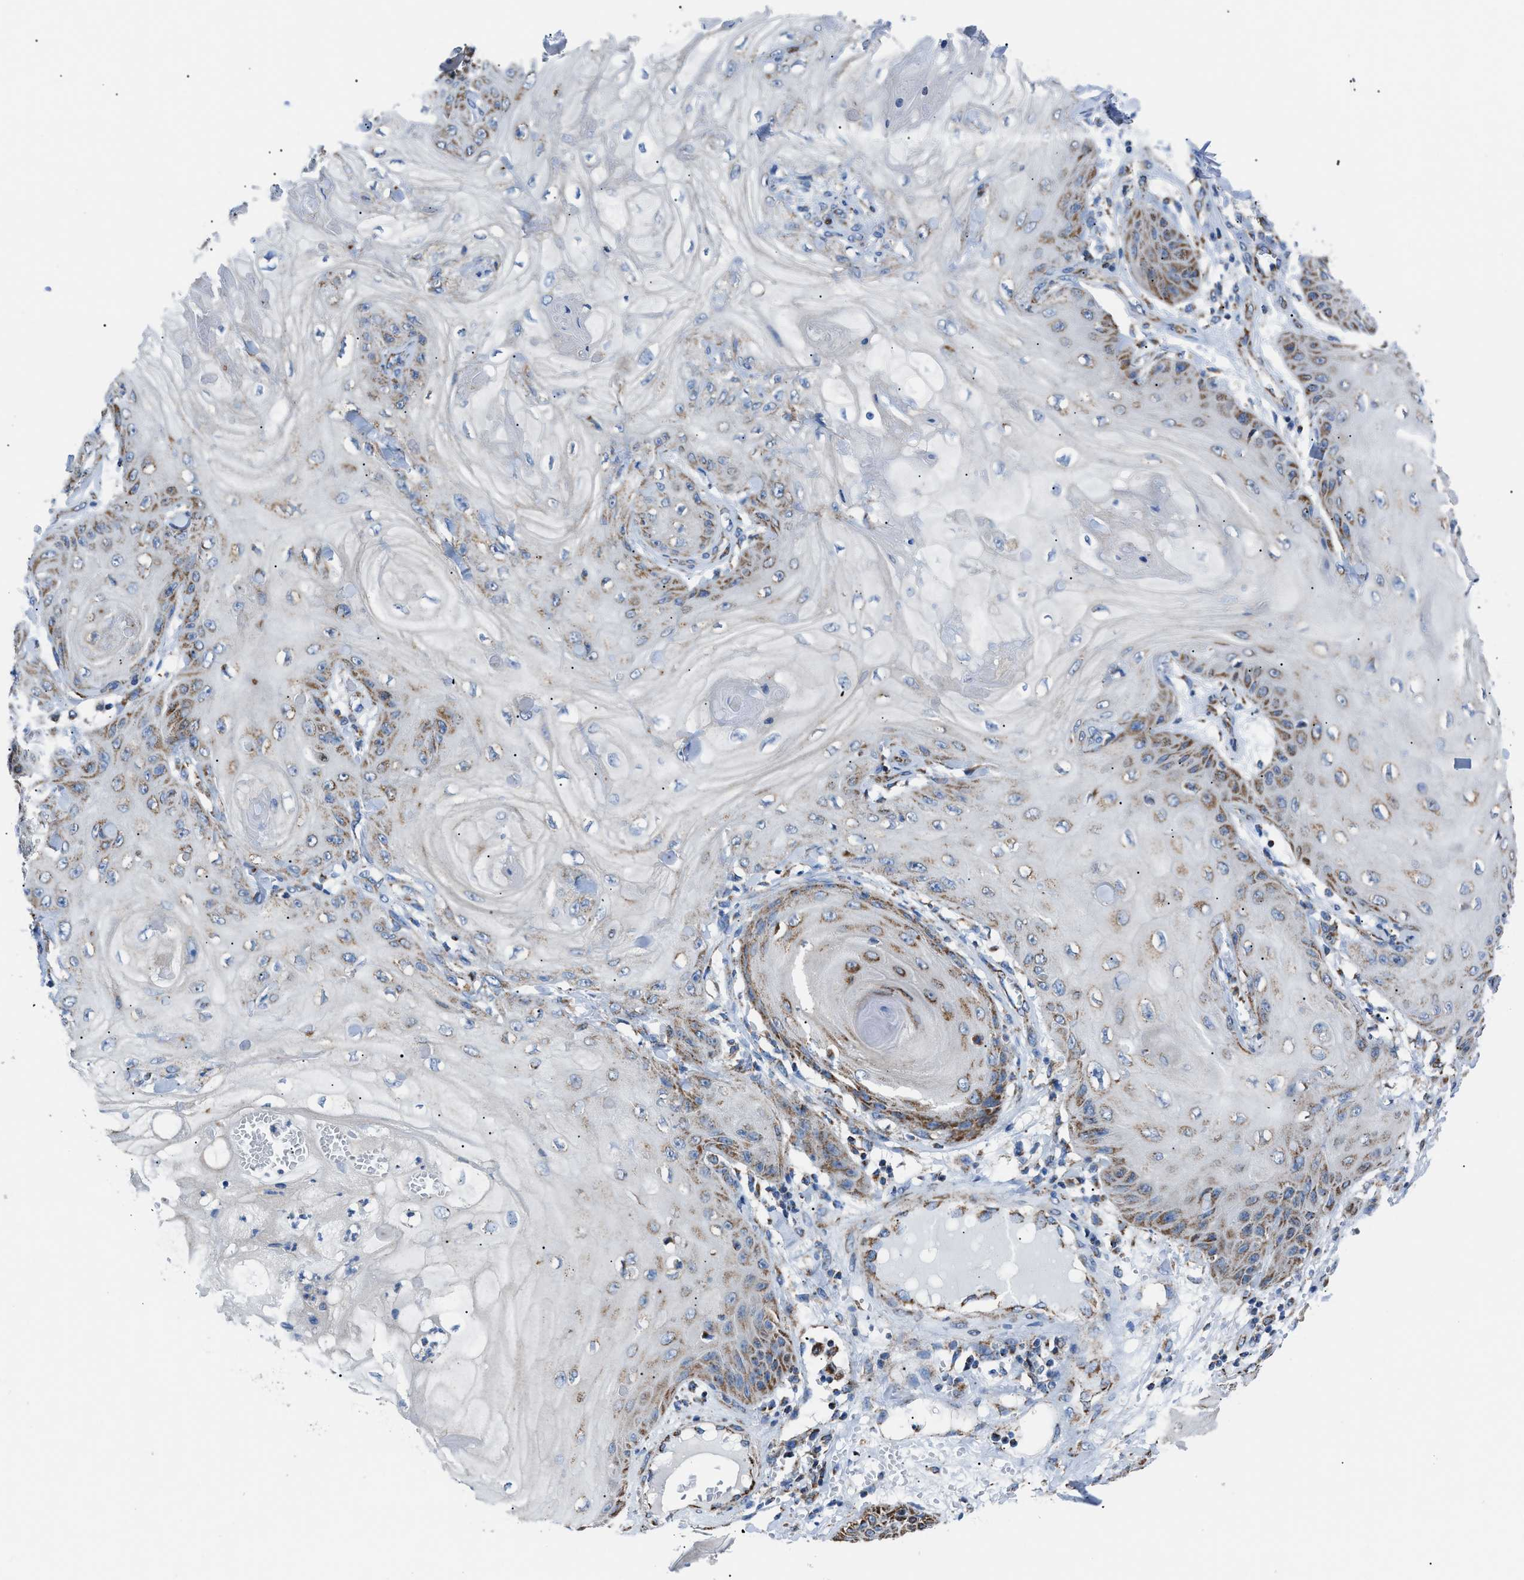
{"staining": {"intensity": "moderate", "quantity": "25%-75%", "location": "cytoplasmic/membranous"}, "tissue": "skin cancer", "cell_type": "Tumor cells", "image_type": "cancer", "snomed": [{"axis": "morphology", "description": "Squamous cell carcinoma, NOS"}, {"axis": "topography", "description": "Skin"}], "caption": "Immunohistochemistry (IHC) staining of skin squamous cell carcinoma, which demonstrates medium levels of moderate cytoplasmic/membranous positivity in approximately 25%-75% of tumor cells indicating moderate cytoplasmic/membranous protein expression. The staining was performed using DAB (brown) for protein detection and nuclei were counterstained in hematoxylin (blue).", "gene": "PHB2", "patient": {"sex": "male", "age": 74}}